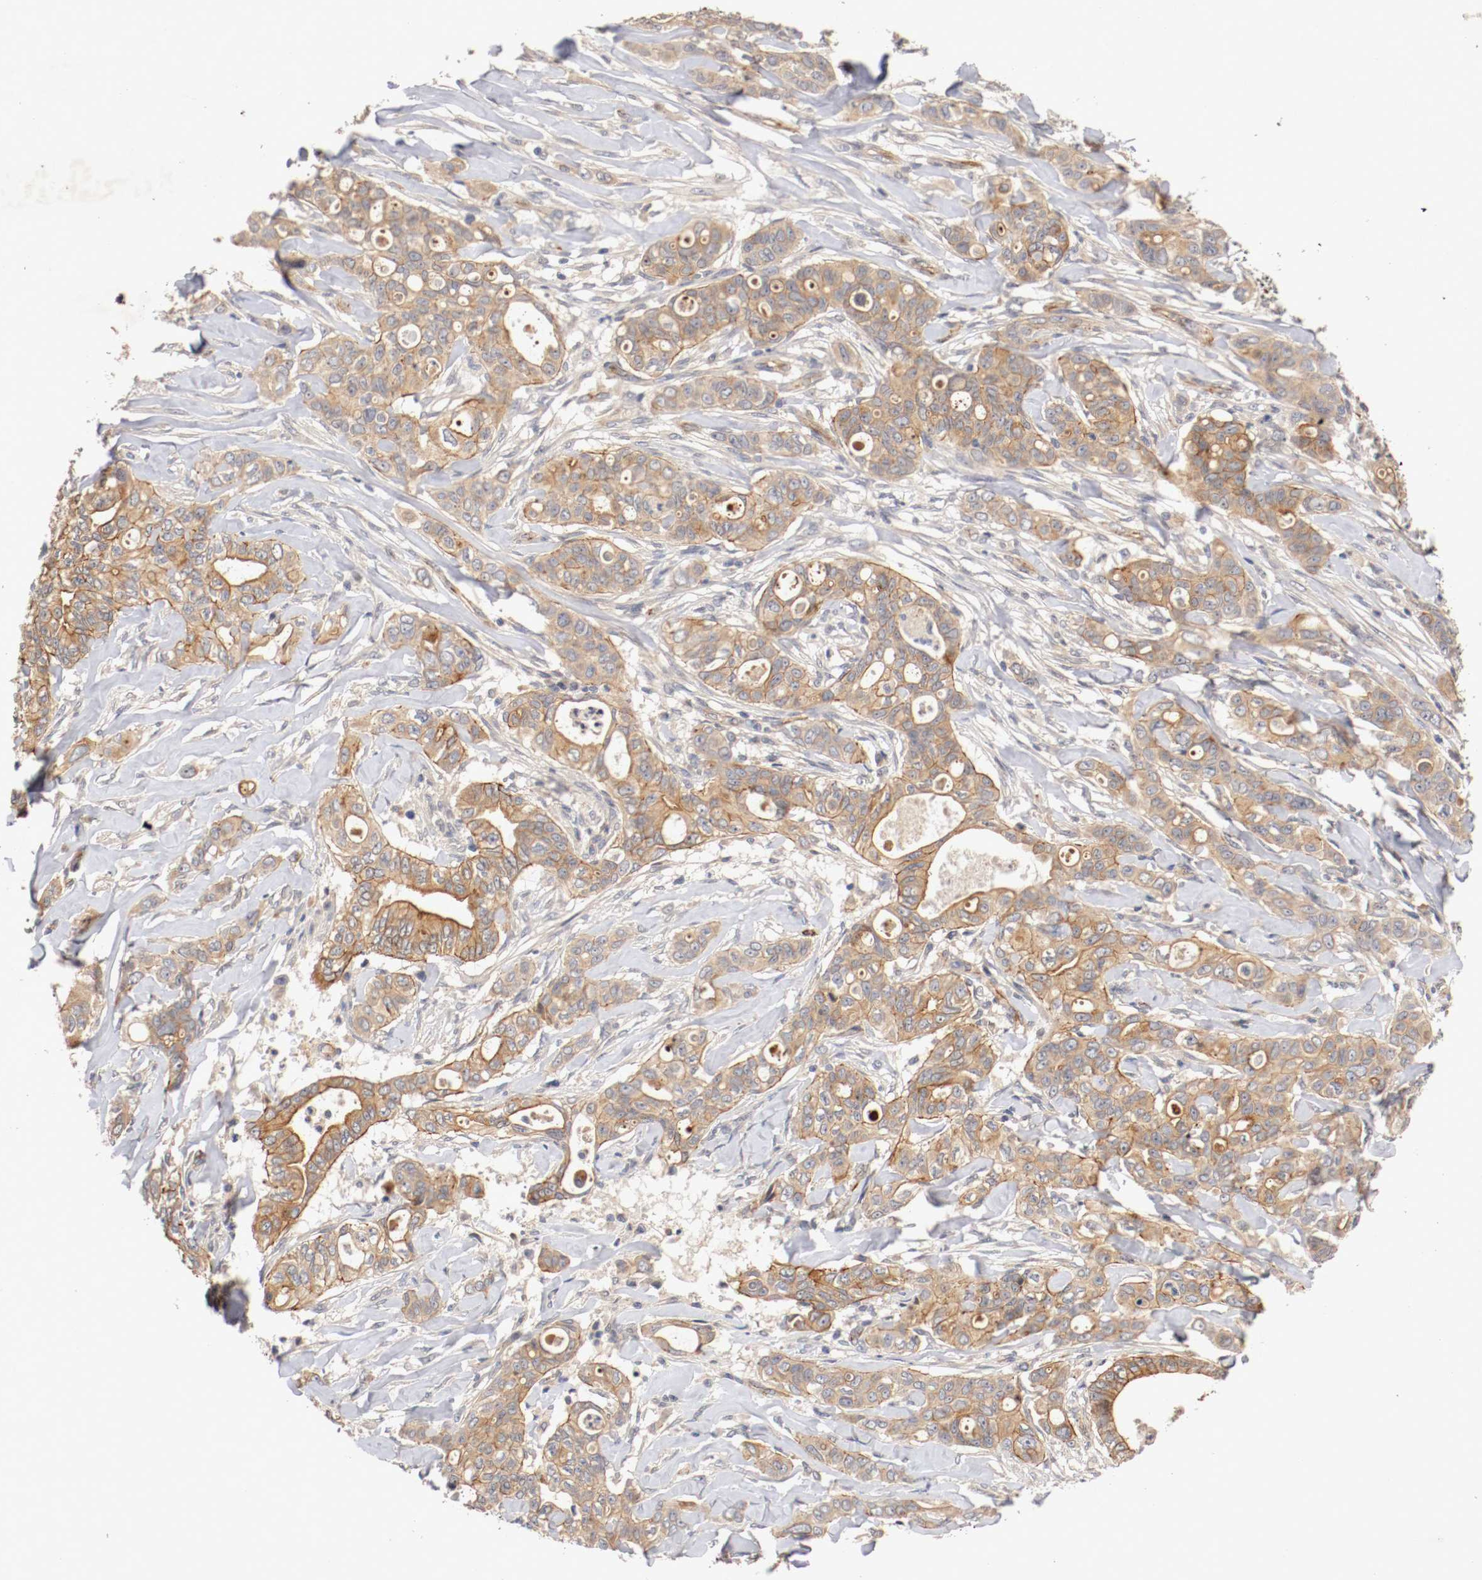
{"staining": {"intensity": "moderate", "quantity": ">75%", "location": "cytoplasmic/membranous"}, "tissue": "liver cancer", "cell_type": "Tumor cells", "image_type": "cancer", "snomed": [{"axis": "morphology", "description": "Cholangiocarcinoma"}, {"axis": "topography", "description": "Liver"}], "caption": "A high-resolution micrograph shows IHC staining of liver cancer, which exhibits moderate cytoplasmic/membranous expression in approximately >75% of tumor cells.", "gene": "TYK2", "patient": {"sex": "female", "age": 67}}